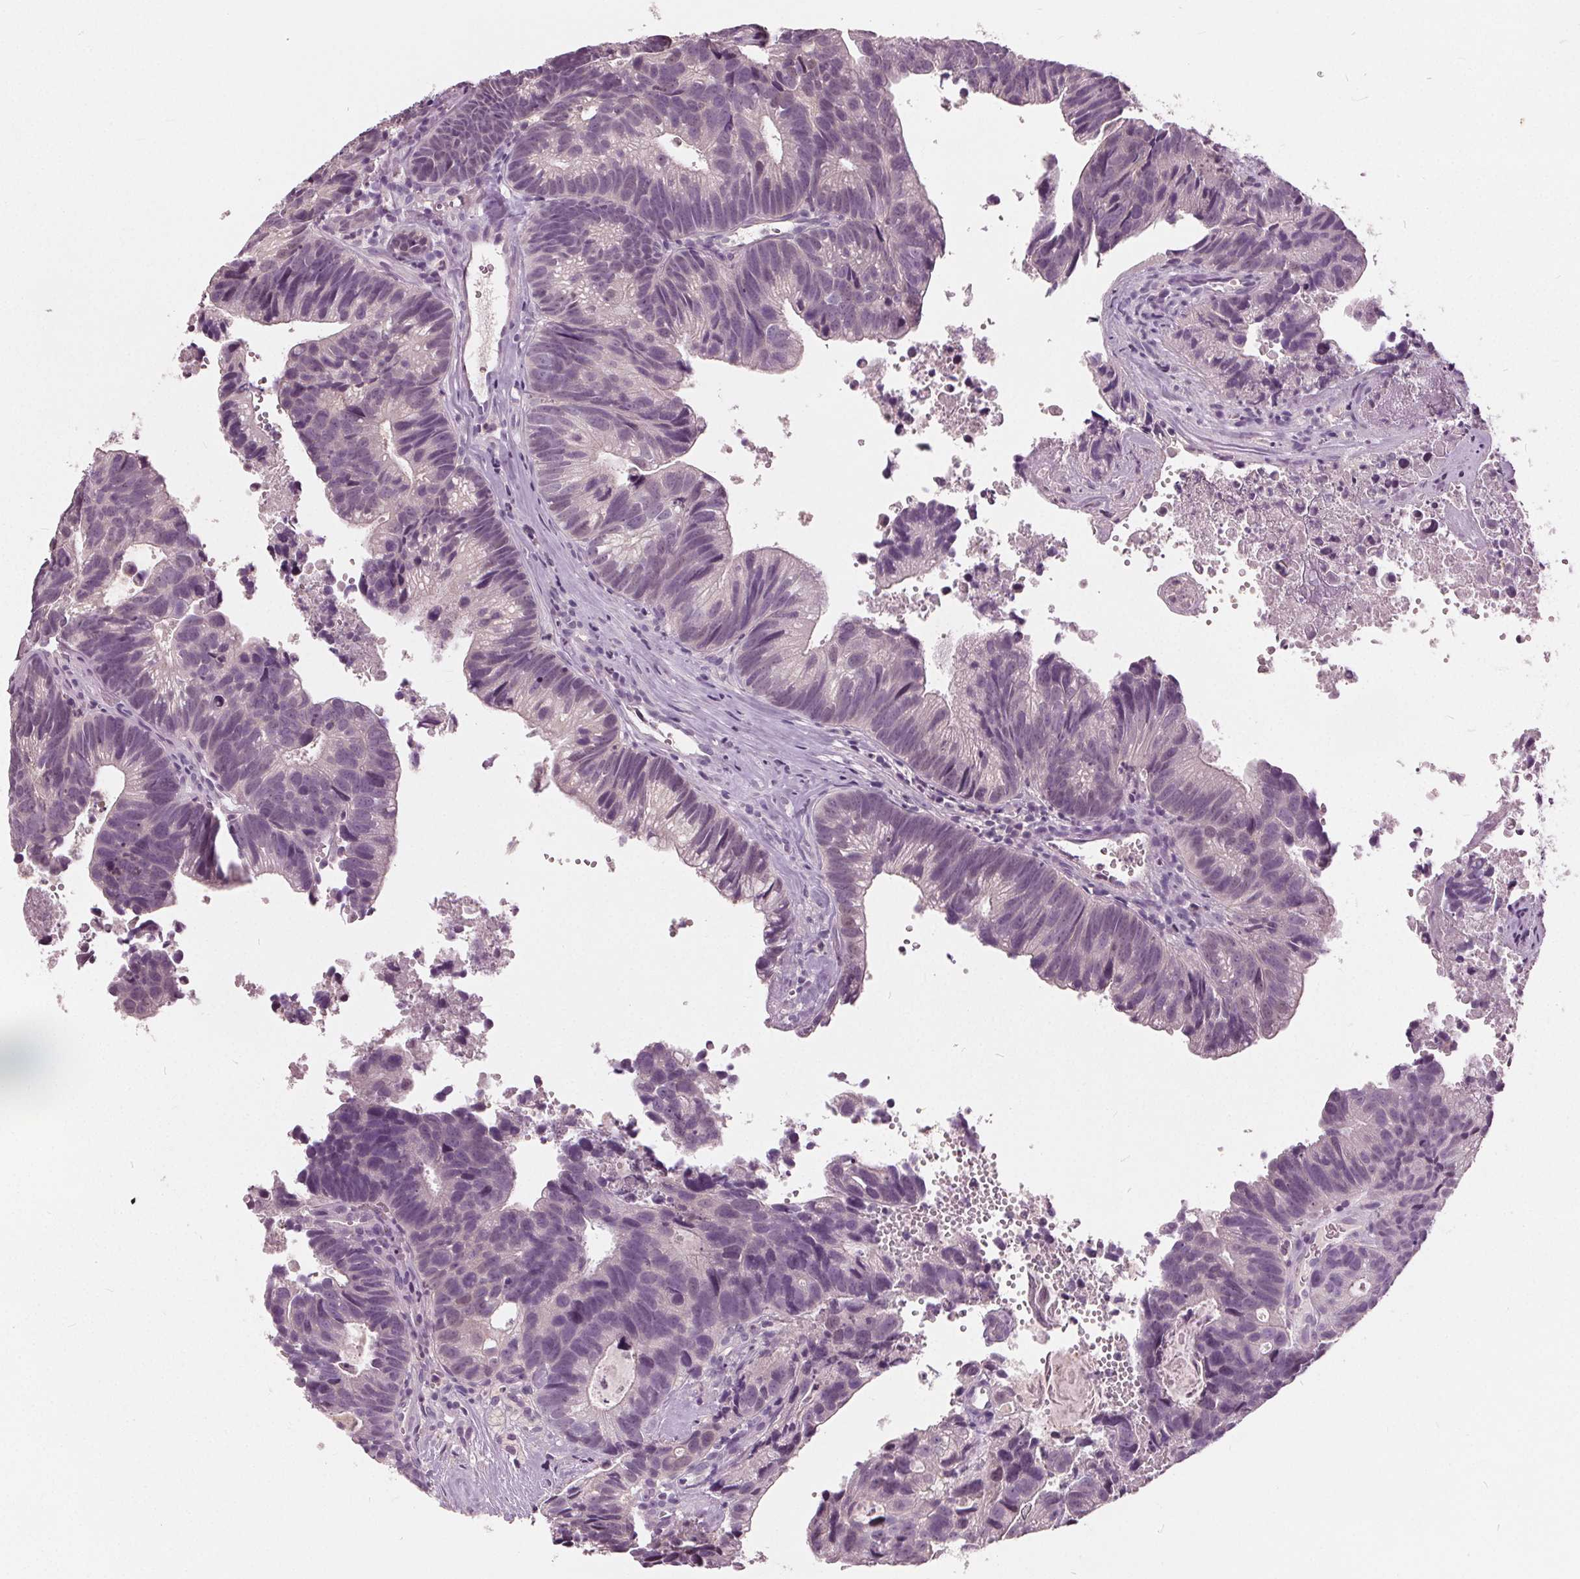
{"staining": {"intensity": "negative", "quantity": "none", "location": "none"}, "tissue": "head and neck cancer", "cell_type": "Tumor cells", "image_type": "cancer", "snomed": [{"axis": "morphology", "description": "Adenocarcinoma, NOS"}, {"axis": "topography", "description": "Head-Neck"}], "caption": "Tumor cells are negative for protein expression in human adenocarcinoma (head and neck).", "gene": "TKFC", "patient": {"sex": "male", "age": 62}}